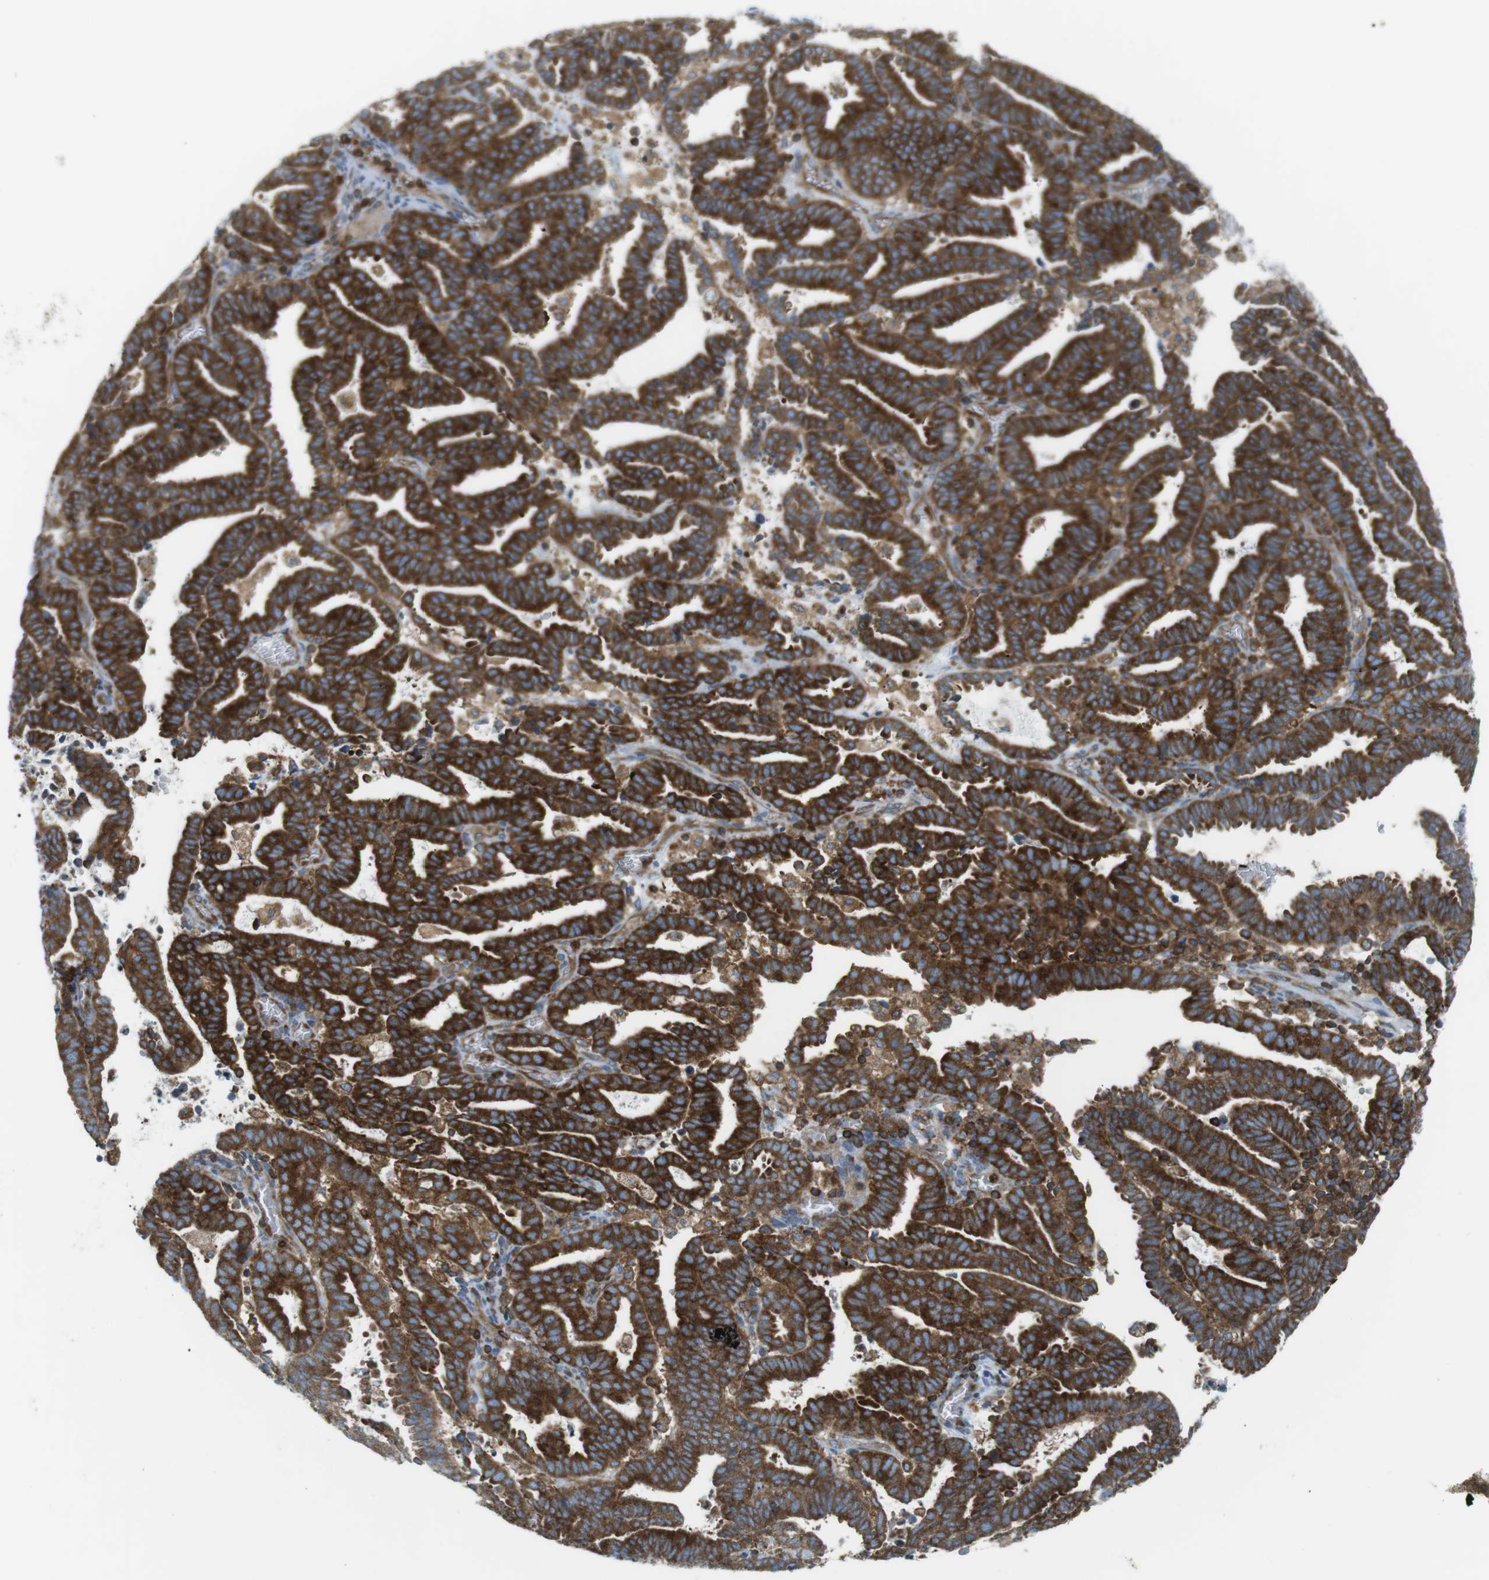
{"staining": {"intensity": "strong", "quantity": ">75%", "location": "cytoplasmic/membranous"}, "tissue": "endometrial cancer", "cell_type": "Tumor cells", "image_type": "cancer", "snomed": [{"axis": "morphology", "description": "Adenocarcinoma, NOS"}, {"axis": "topography", "description": "Uterus"}], "caption": "A photomicrograph showing strong cytoplasmic/membranous positivity in about >75% of tumor cells in endometrial cancer (adenocarcinoma), as visualized by brown immunohistochemical staining.", "gene": "FLII", "patient": {"sex": "female", "age": 83}}